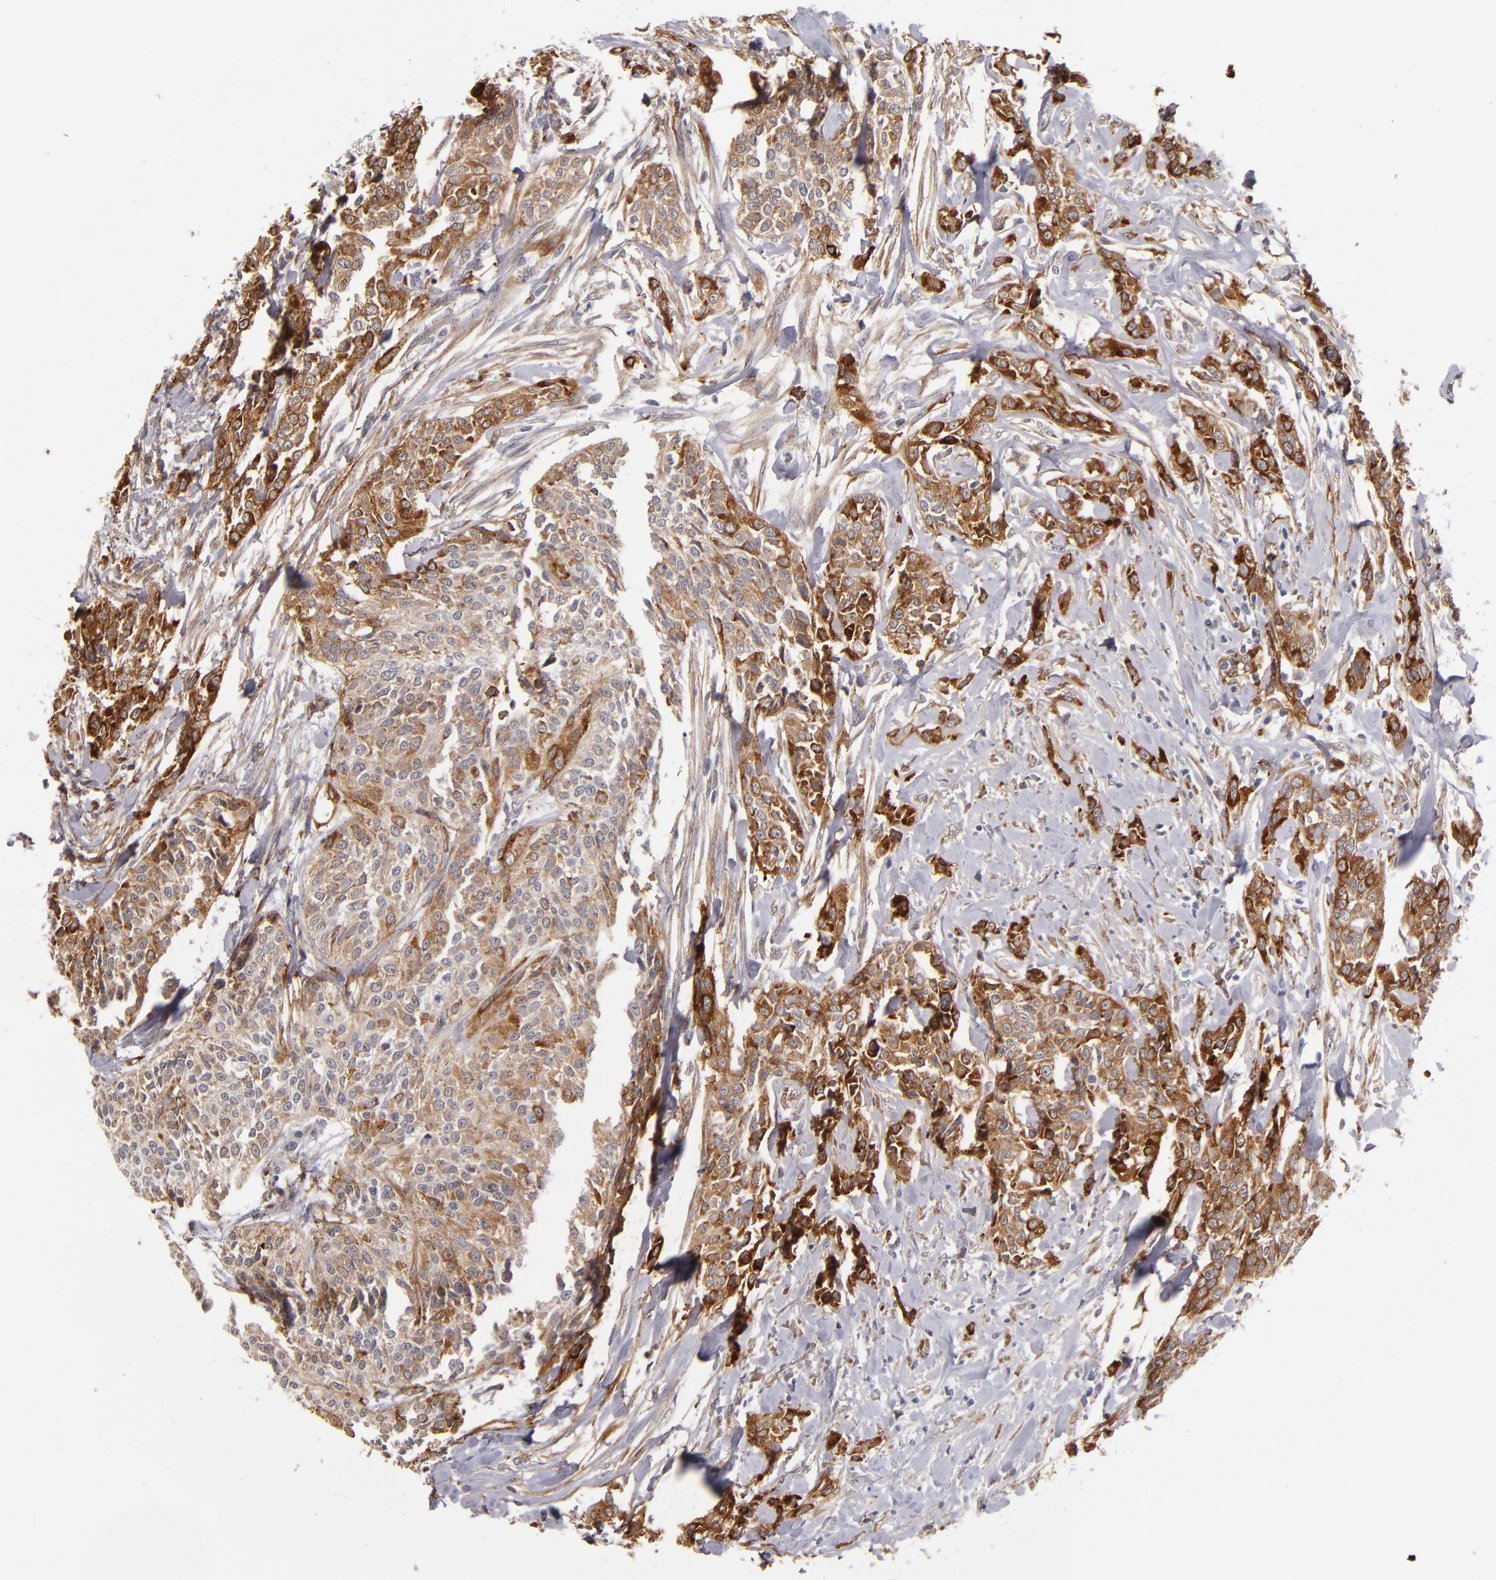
{"staining": {"intensity": "moderate", "quantity": ">75%", "location": "cytoplasmic/membranous"}, "tissue": "urothelial cancer", "cell_type": "Tumor cells", "image_type": "cancer", "snomed": [{"axis": "morphology", "description": "Urothelial carcinoma, High grade"}, {"axis": "topography", "description": "Urinary bladder"}], "caption": "Brown immunohistochemical staining in urothelial carcinoma (high-grade) reveals moderate cytoplasmic/membranous positivity in about >75% of tumor cells.", "gene": "LAMC1", "patient": {"sex": "male", "age": 56}}